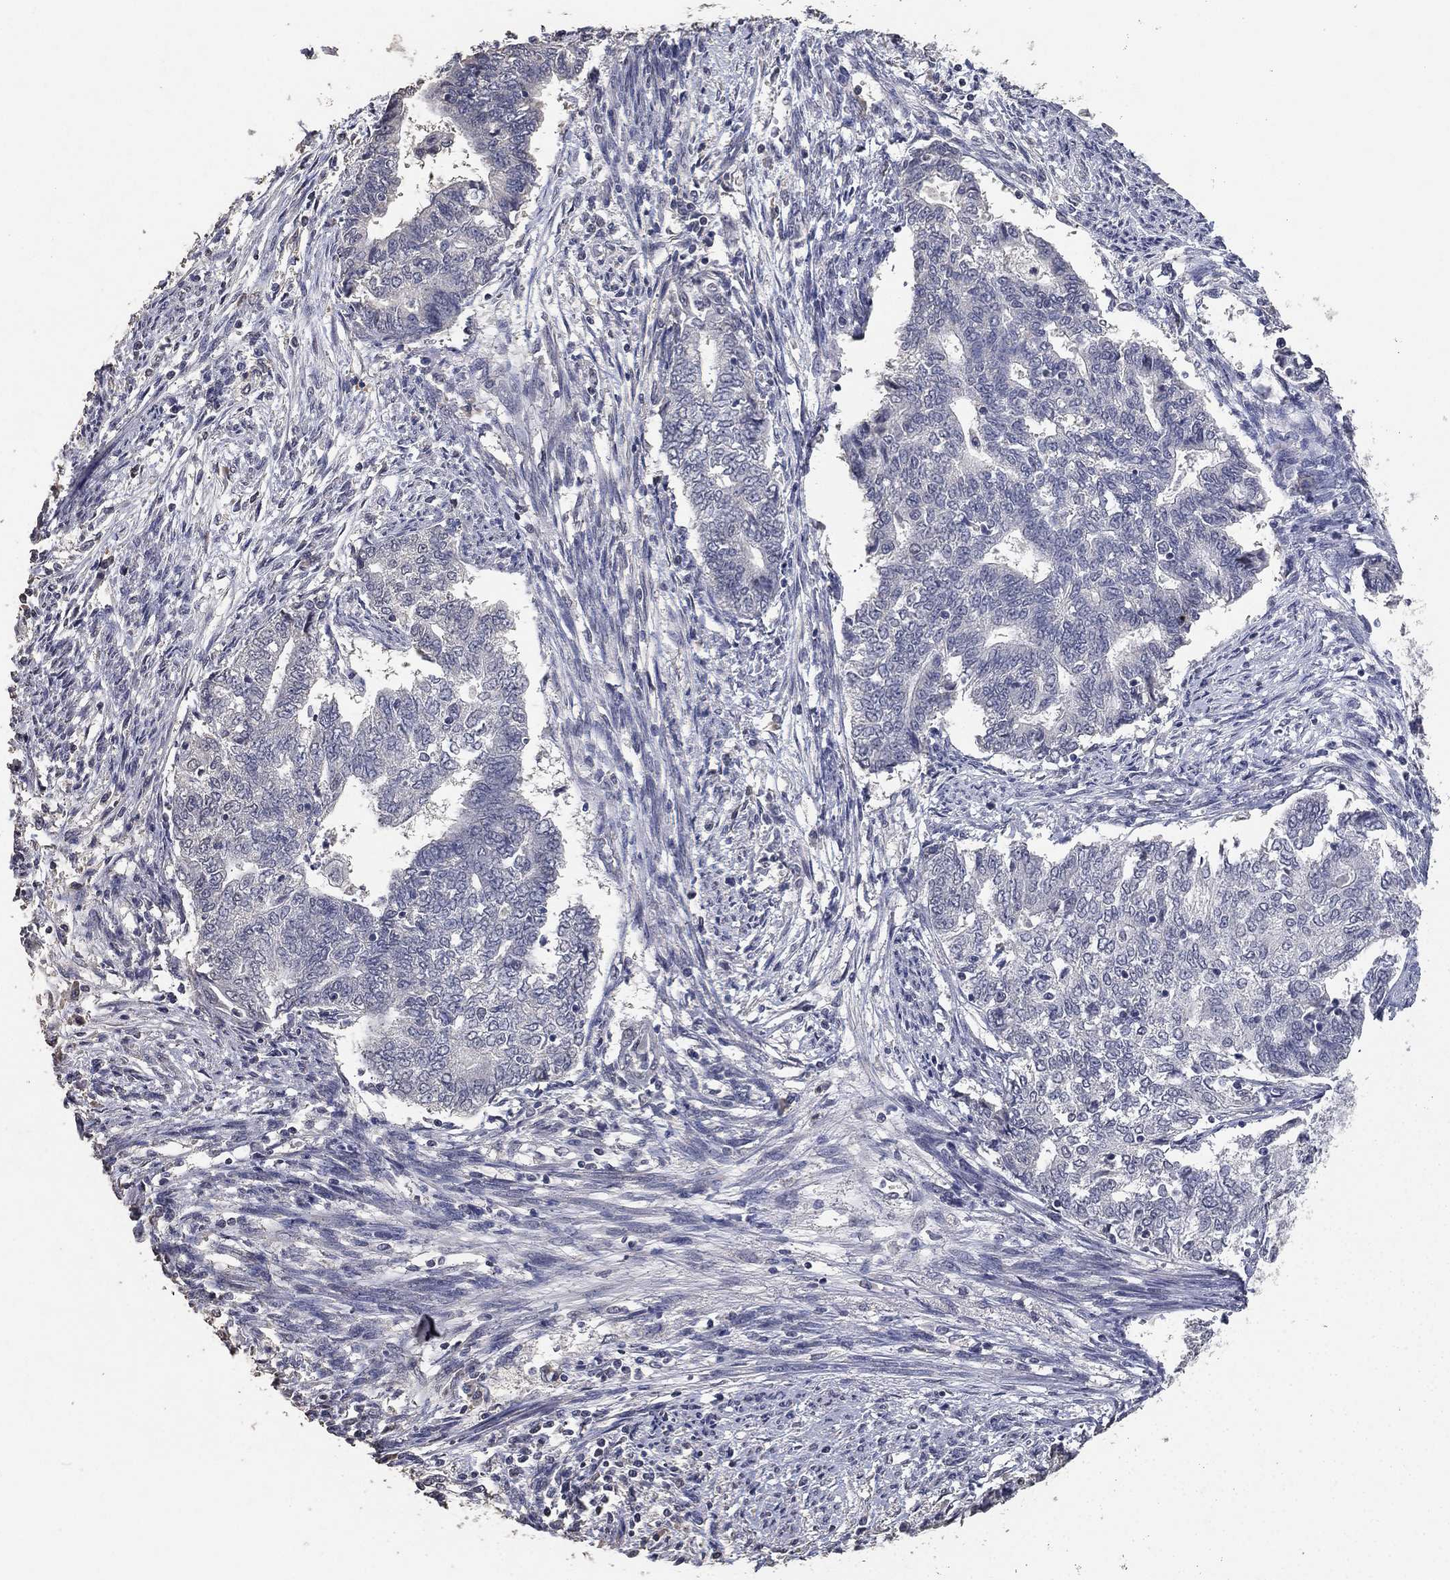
{"staining": {"intensity": "negative", "quantity": "none", "location": "none"}, "tissue": "endometrial cancer", "cell_type": "Tumor cells", "image_type": "cancer", "snomed": [{"axis": "morphology", "description": "Adenocarcinoma, NOS"}, {"axis": "topography", "description": "Endometrium"}], "caption": "The micrograph reveals no staining of tumor cells in endometrial cancer (adenocarcinoma).", "gene": "DSG1", "patient": {"sex": "female", "age": 65}}